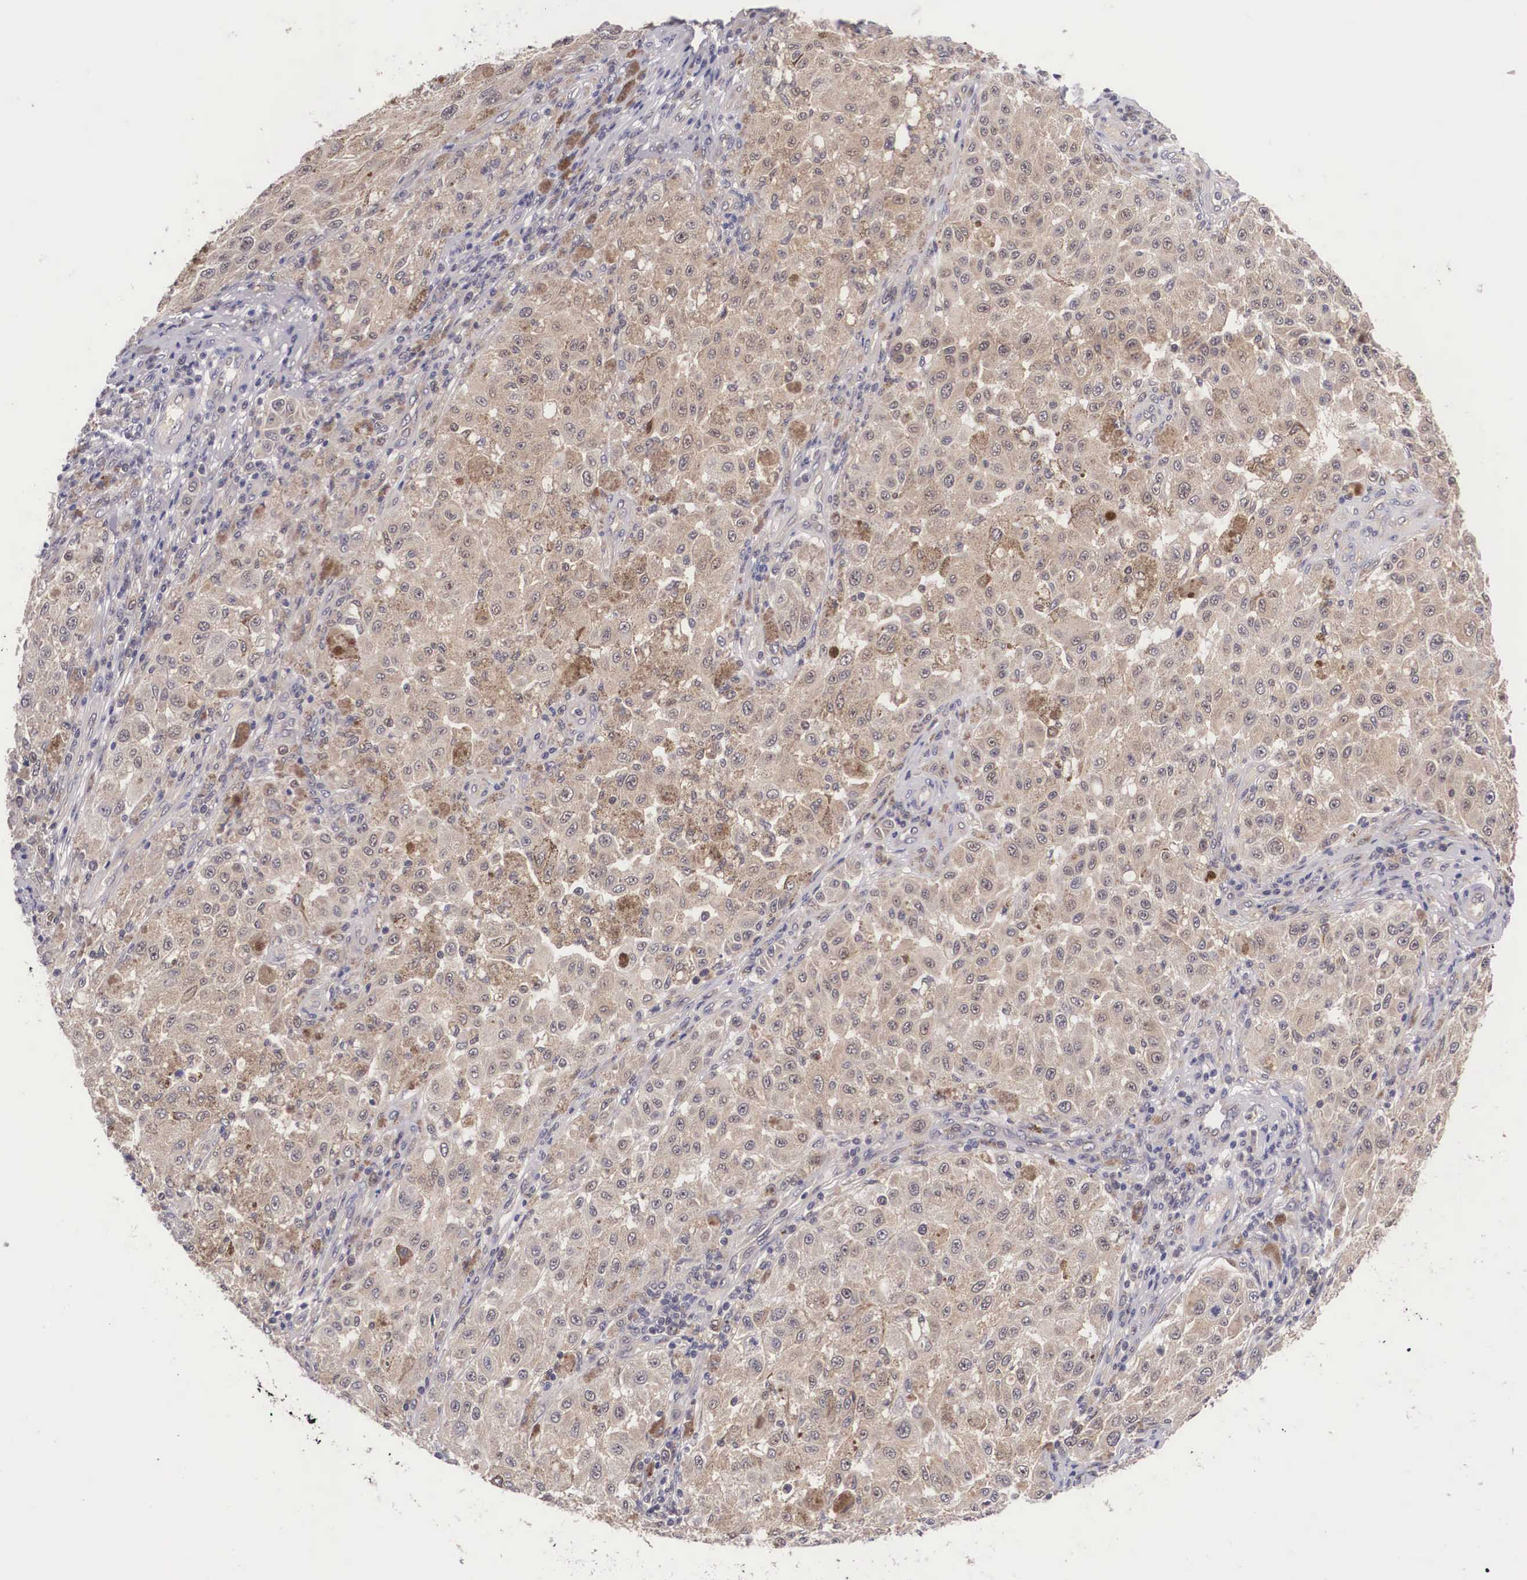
{"staining": {"intensity": "moderate", "quantity": ">75%", "location": "cytoplasmic/membranous"}, "tissue": "melanoma", "cell_type": "Tumor cells", "image_type": "cancer", "snomed": [{"axis": "morphology", "description": "Malignant melanoma, NOS"}, {"axis": "topography", "description": "Skin"}], "caption": "A histopathology image of malignant melanoma stained for a protein demonstrates moderate cytoplasmic/membranous brown staining in tumor cells.", "gene": "IGBP1", "patient": {"sex": "female", "age": 64}}